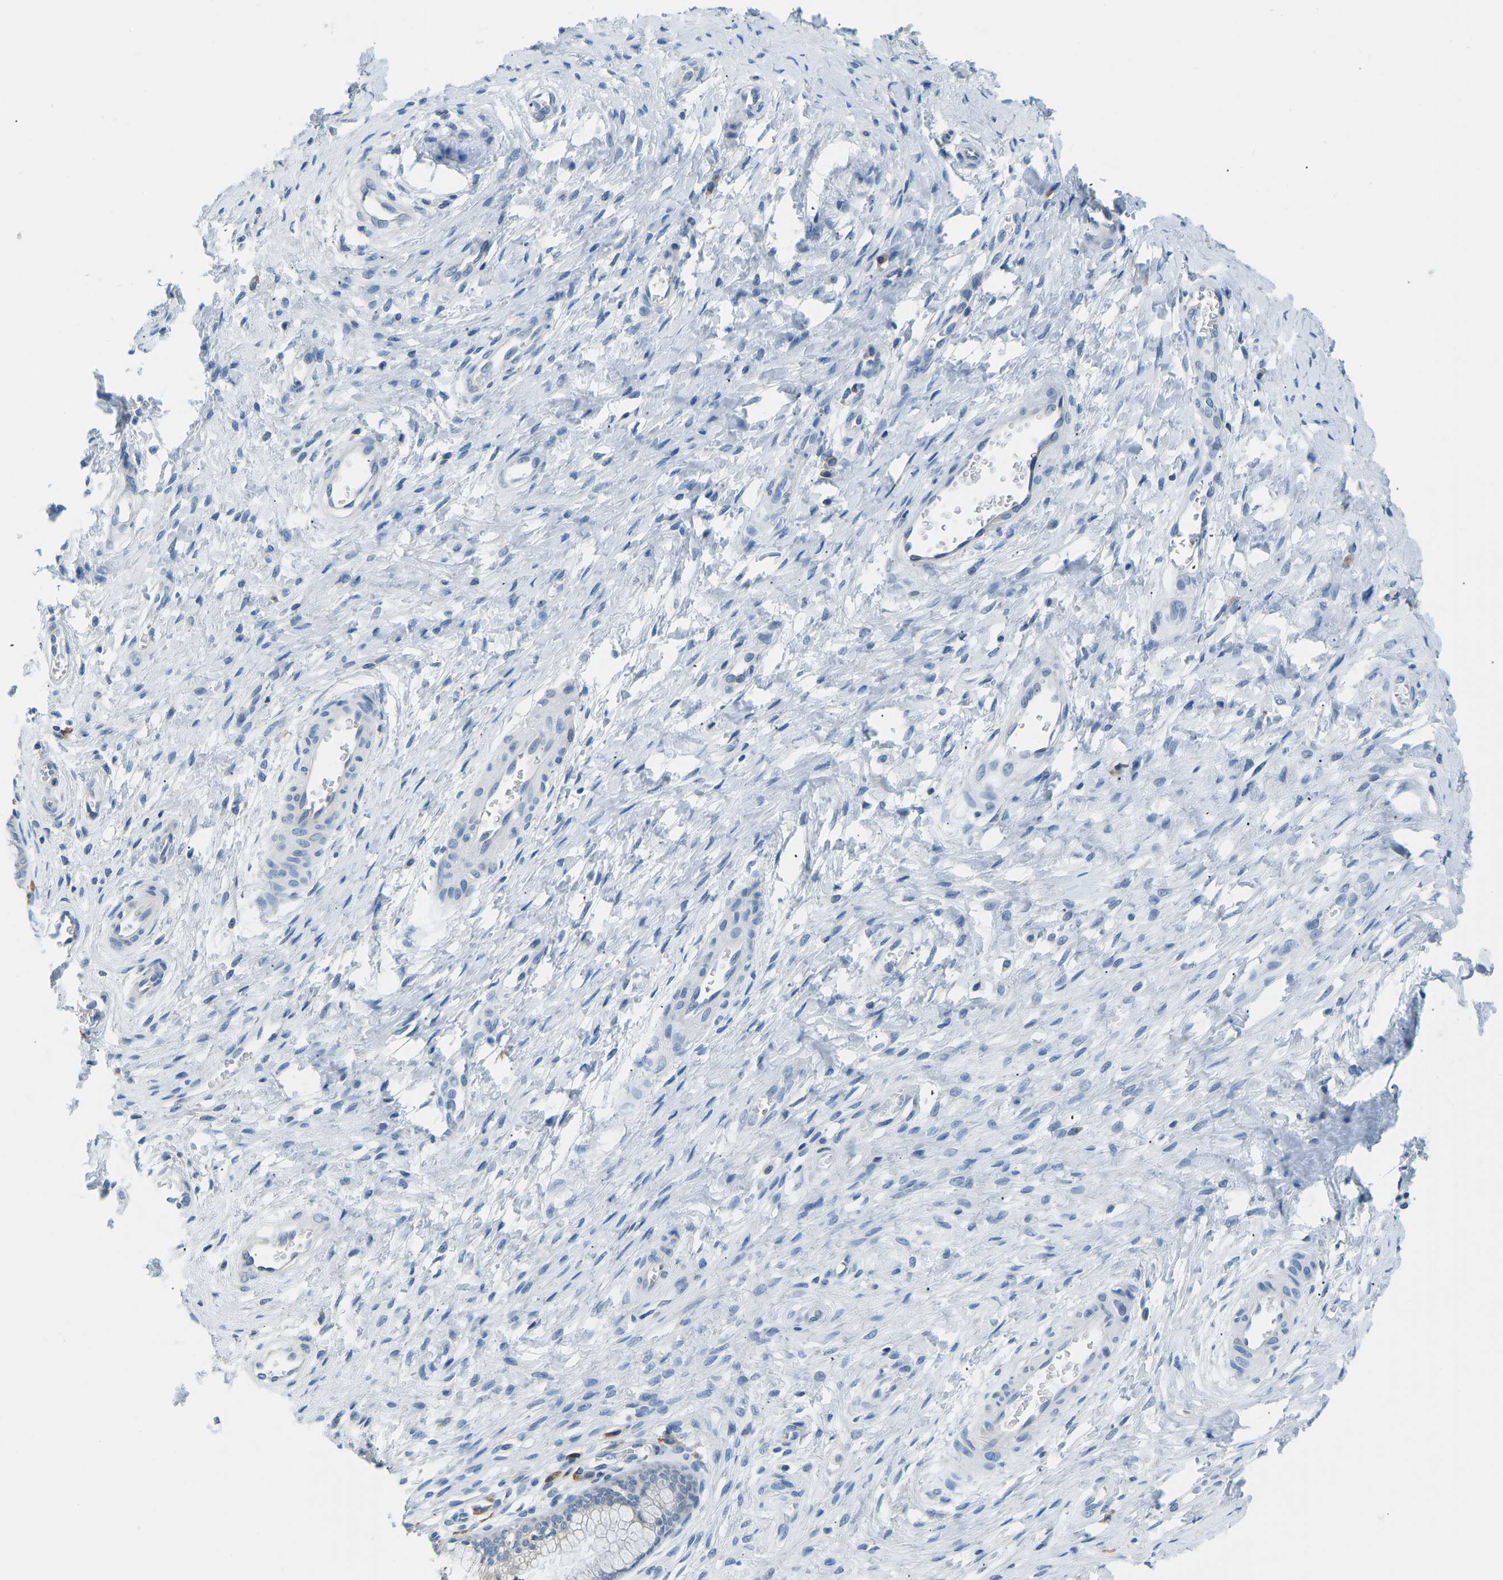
{"staining": {"intensity": "negative", "quantity": "none", "location": "none"}, "tissue": "cervix", "cell_type": "Glandular cells", "image_type": "normal", "snomed": [{"axis": "morphology", "description": "Normal tissue, NOS"}, {"axis": "topography", "description": "Cervix"}], "caption": "IHC micrograph of unremarkable cervix: cervix stained with DAB (3,3'-diaminobenzidine) exhibits no significant protein positivity in glandular cells.", "gene": "VRK1", "patient": {"sex": "female", "age": 55}}